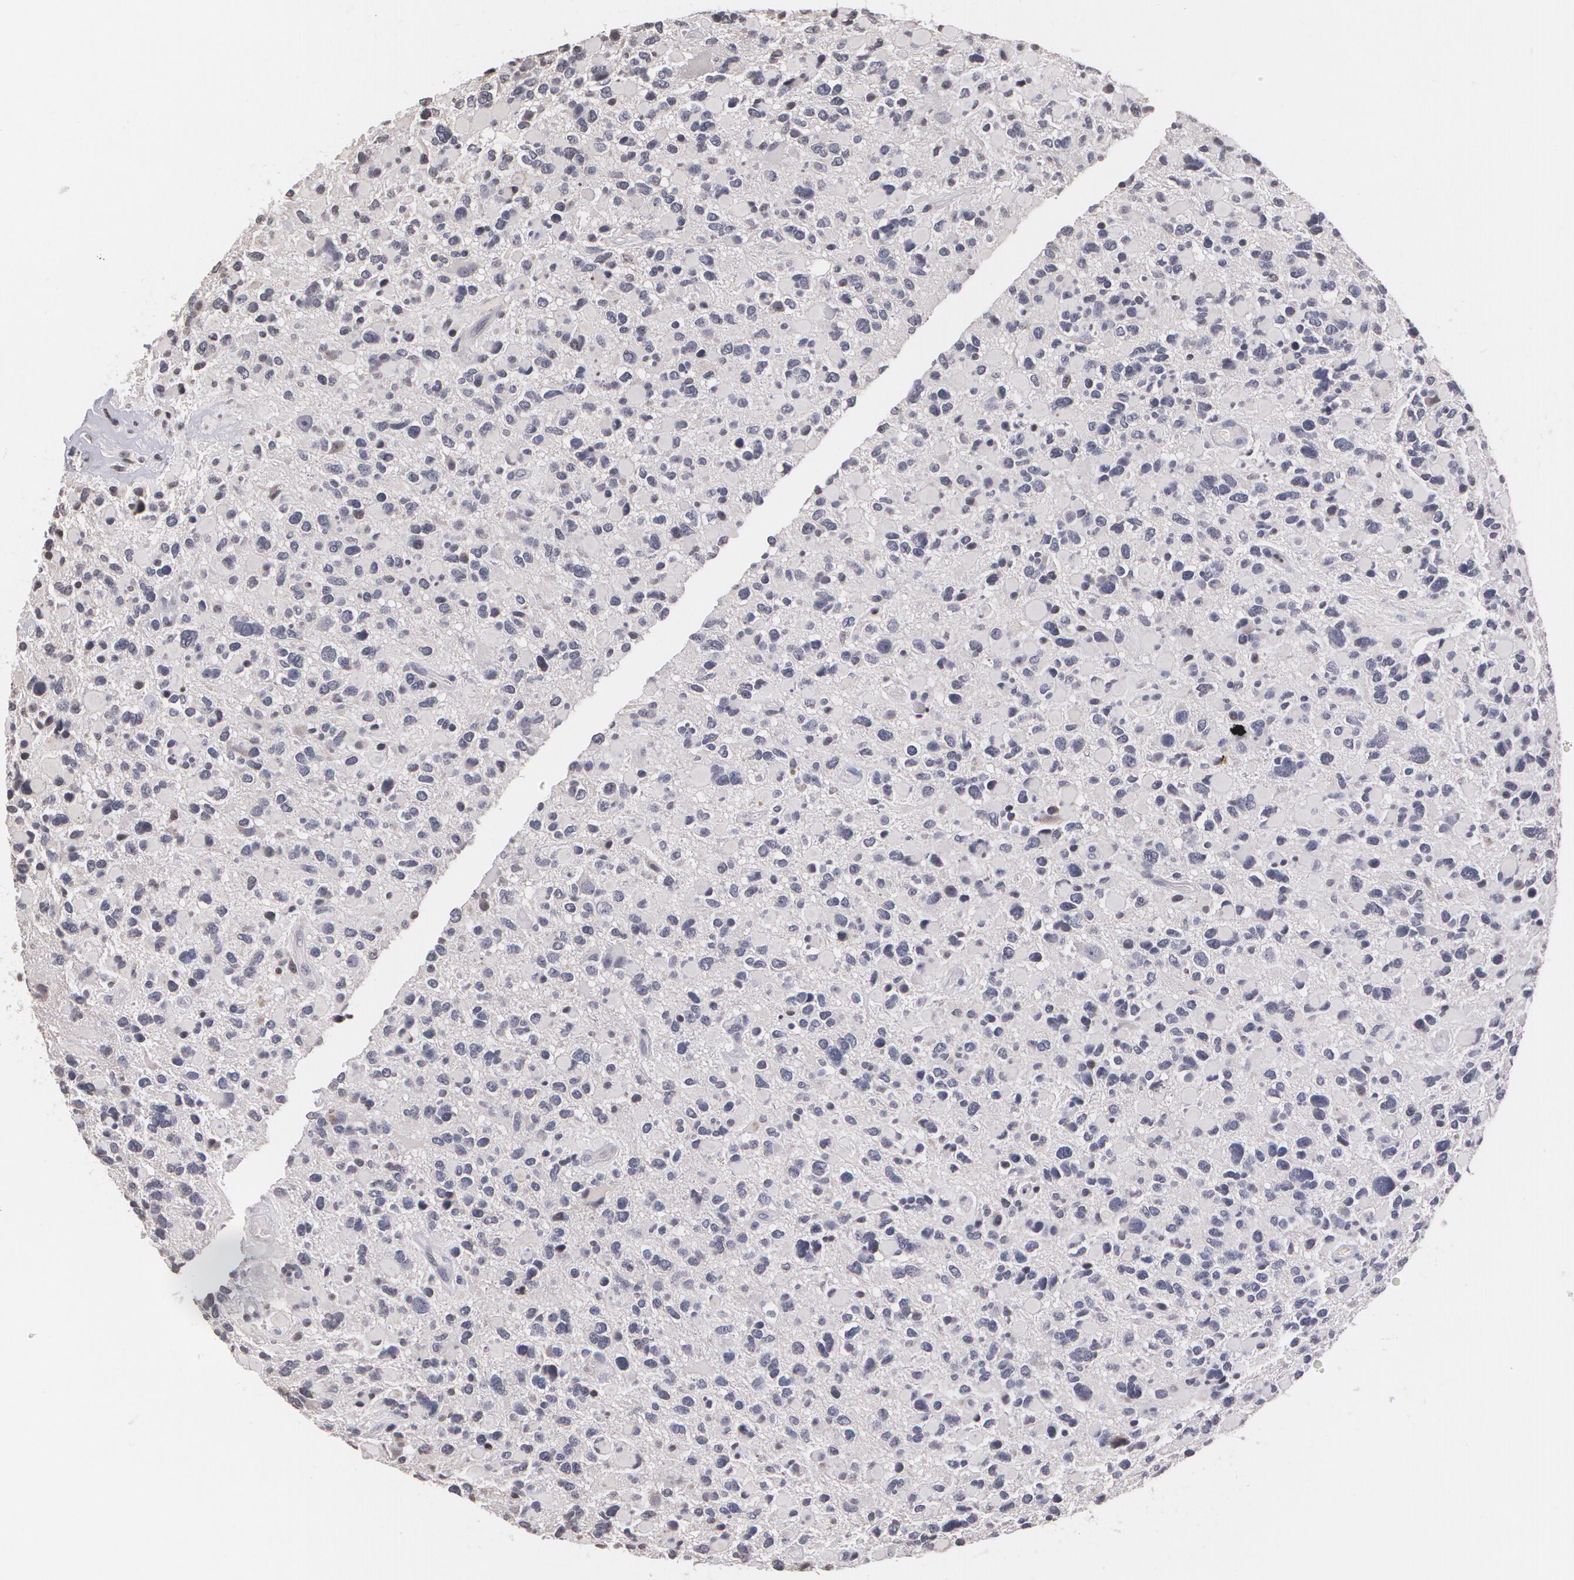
{"staining": {"intensity": "negative", "quantity": "none", "location": "none"}, "tissue": "glioma", "cell_type": "Tumor cells", "image_type": "cancer", "snomed": [{"axis": "morphology", "description": "Glioma, malignant, High grade"}, {"axis": "topography", "description": "Brain"}], "caption": "DAB (3,3'-diaminobenzidine) immunohistochemical staining of malignant glioma (high-grade) exhibits no significant positivity in tumor cells.", "gene": "THRB", "patient": {"sex": "female", "age": 37}}